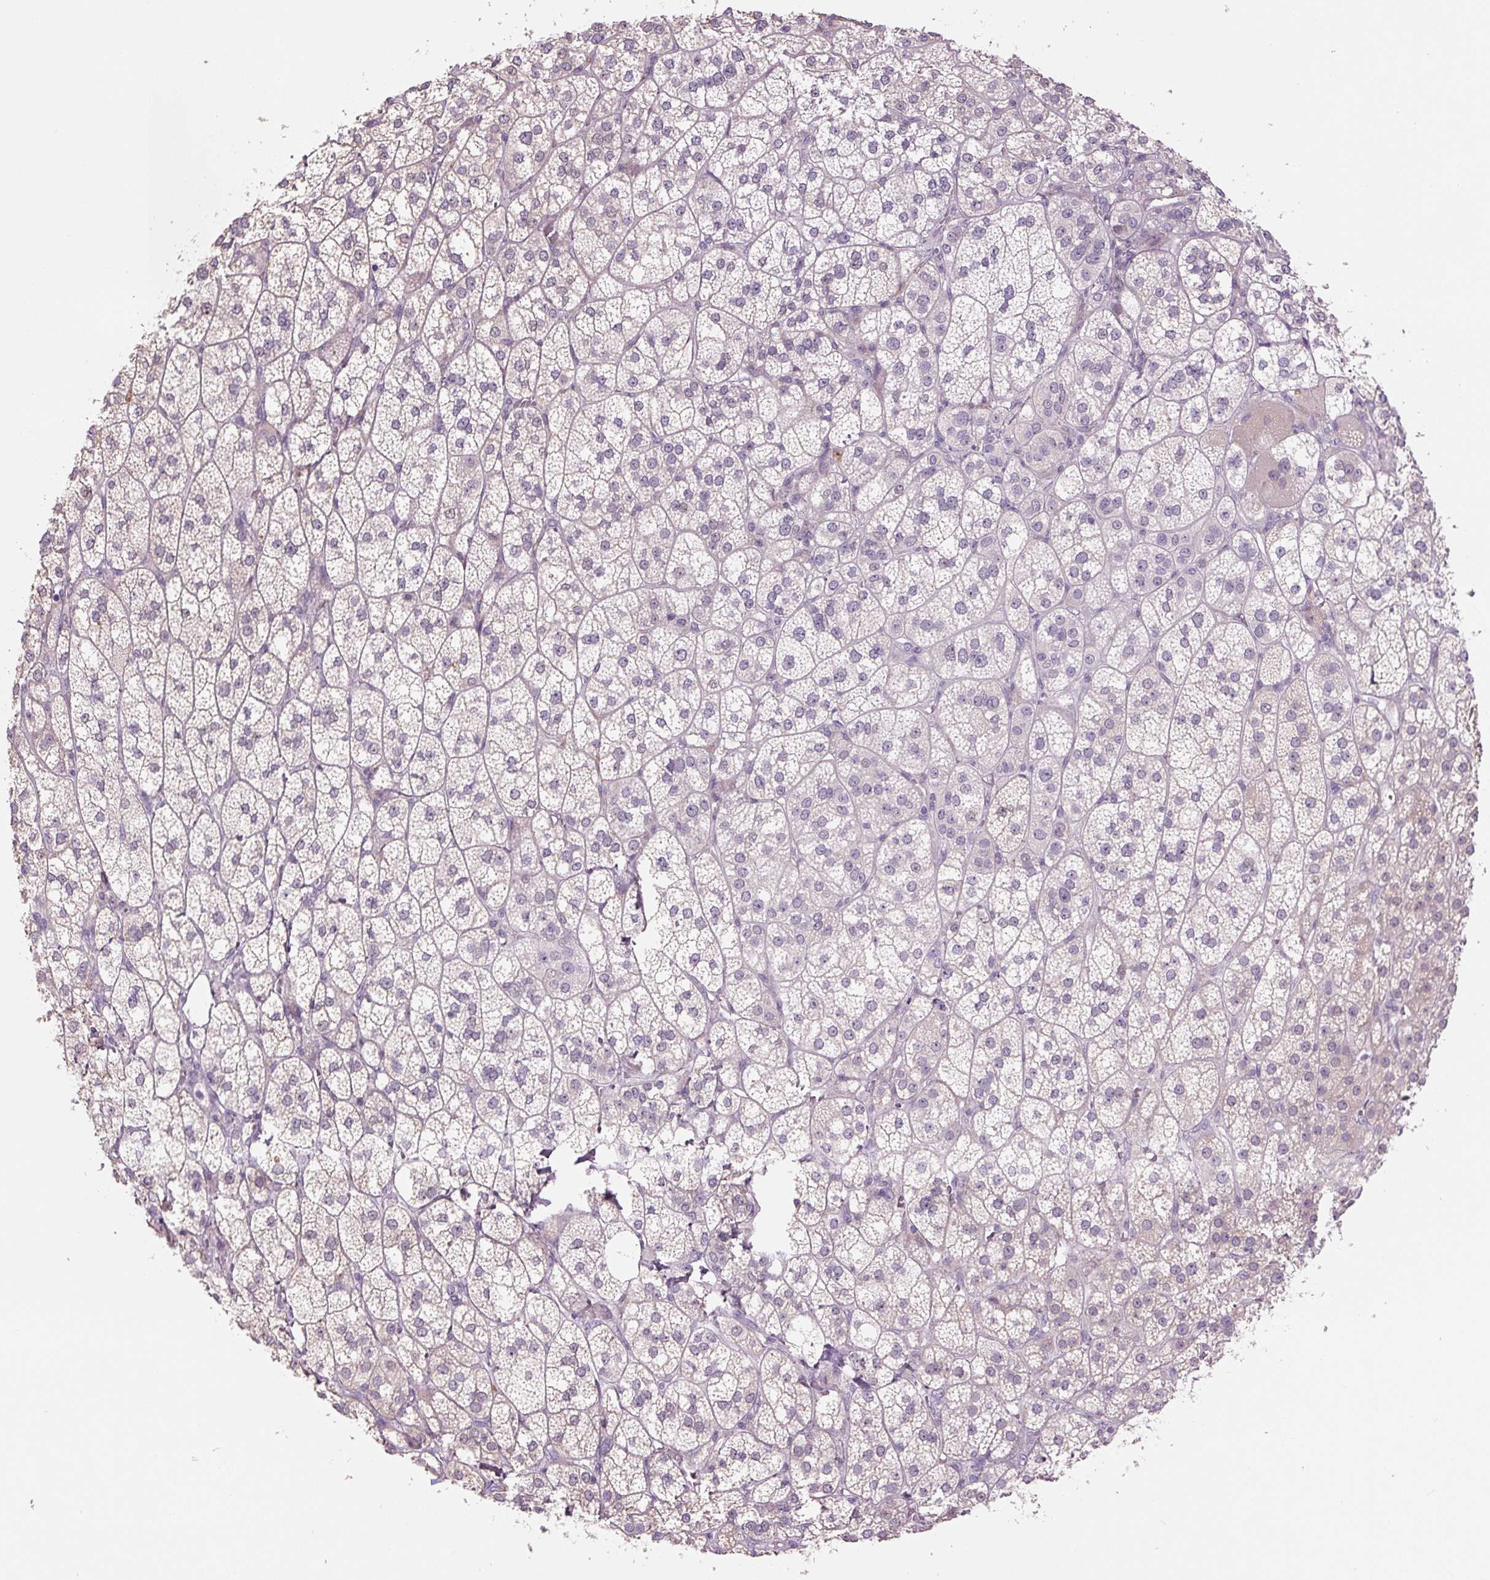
{"staining": {"intensity": "moderate", "quantity": "25%-75%", "location": "cytoplasmic/membranous"}, "tissue": "adrenal gland", "cell_type": "Glandular cells", "image_type": "normal", "snomed": [{"axis": "morphology", "description": "Normal tissue, NOS"}, {"axis": "topography", "description": "Adrenal gland"}], "caption": "Immunohistochemistry (IHC) micrograph of normal adrenal gland: adrenal gland stained using immunohistochemistry demonstrates medium levels of moderate protein expression localized specifically in the cytoplasmic/membranous of glandular cells, appearing as a cytoplasmic/membranous brown color.", "gene": "TMEM100", "patient": {"sex": "female", "age": 60}}